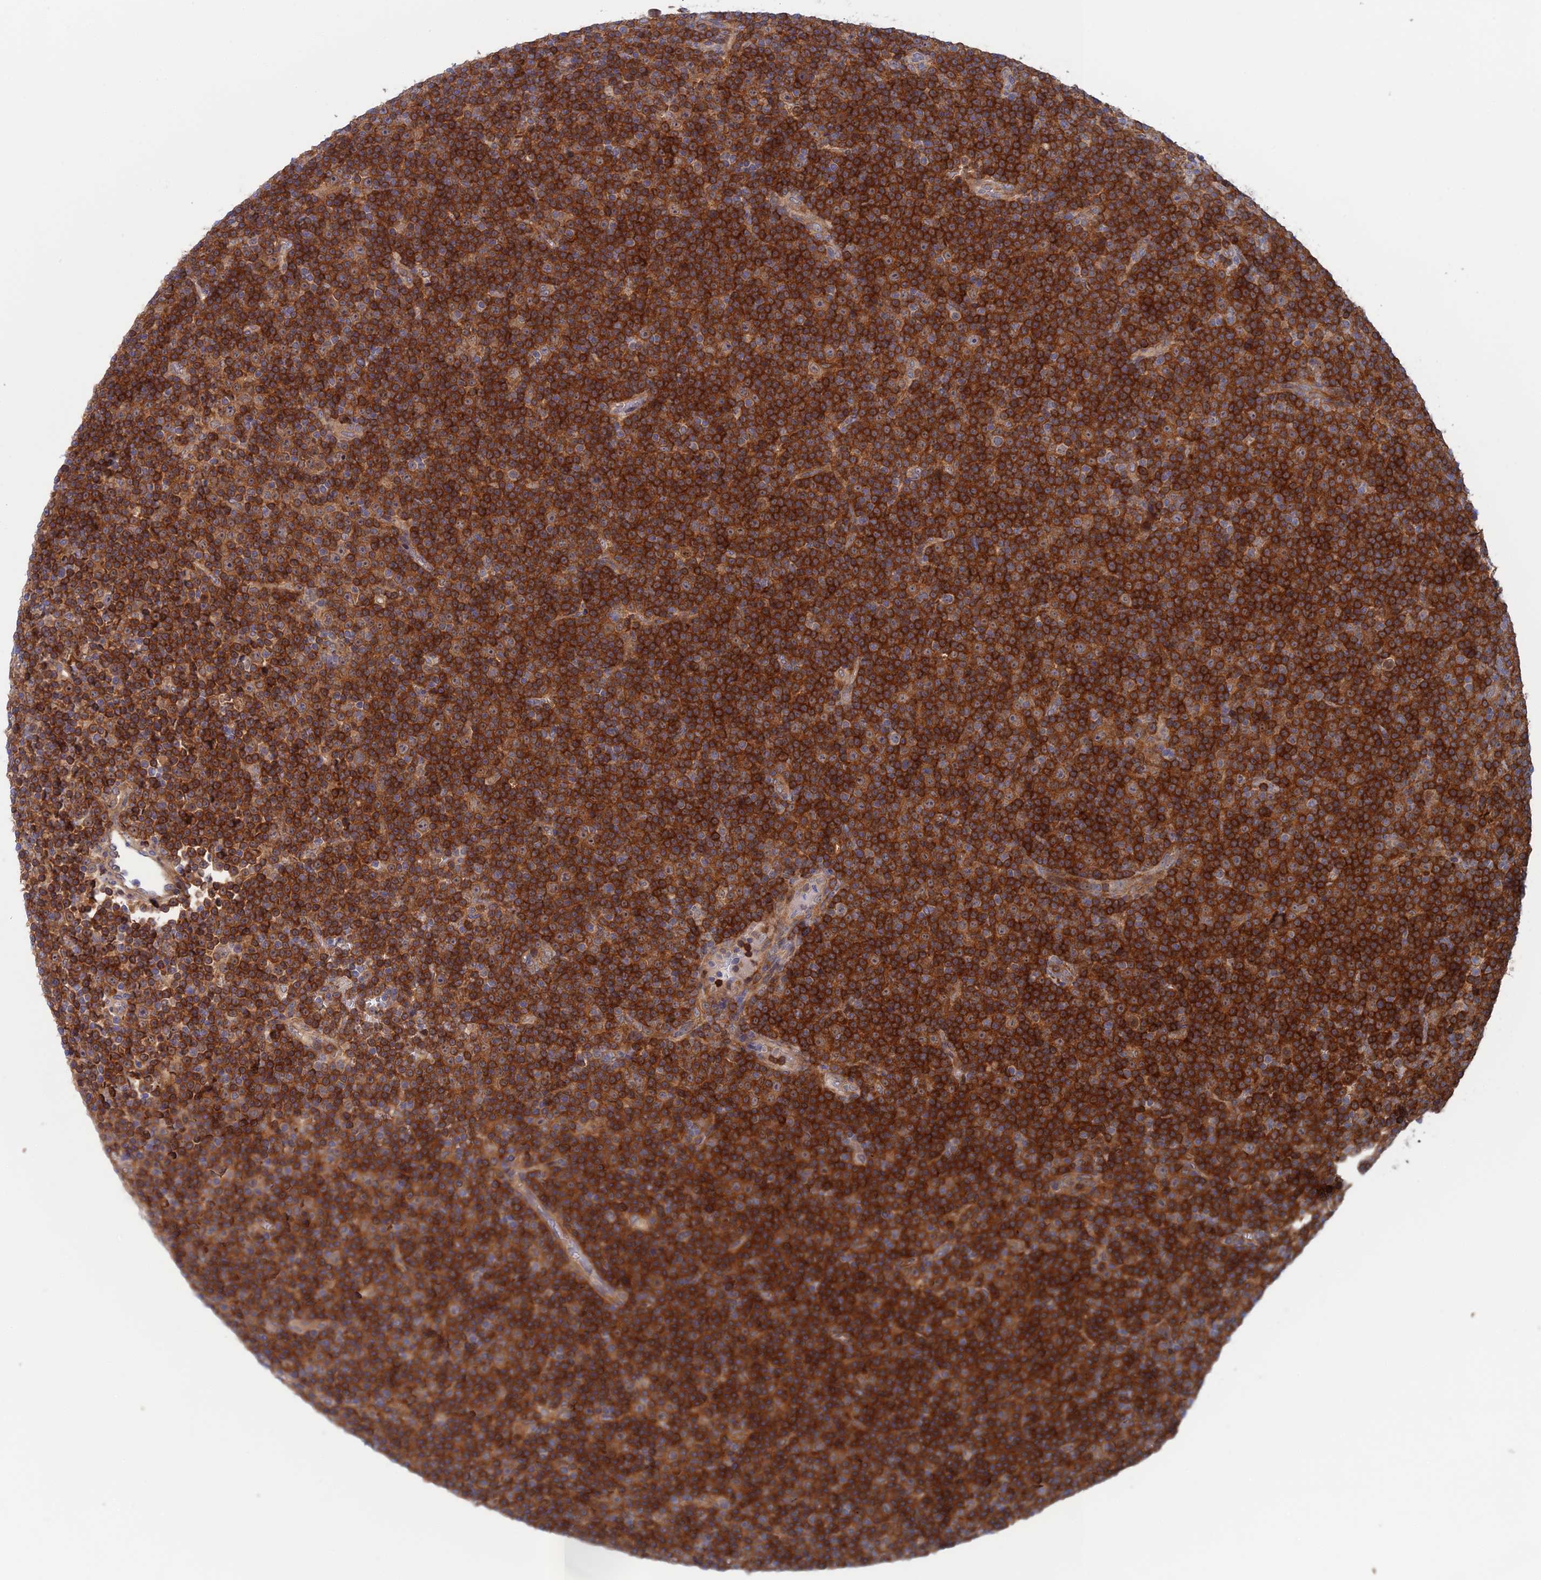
{"staining": {"intensity": "strong", "quantity": ">75%", "location": "cytoplasmic/membranous"}, "tissue": "lymphoma", "cell_type": "Tumor cells", "image_type": "cancer", "snomed": [{"axis": "morphology", "description": "Malignant lymphoma, non-Hodgkin's type, Low grade"}, {"axis": "topography", "description": "Lymph node"}], "caption": "Human malignant lymphoma, non-Hodgkin's type (low-grade) stained with a brown dye demonstrates strong cytoplasmic/membranous positive expression in approximately >75% of tumor cells.", "gene": "ABHD1", "patient": {"sex": "female", "age": 67}}